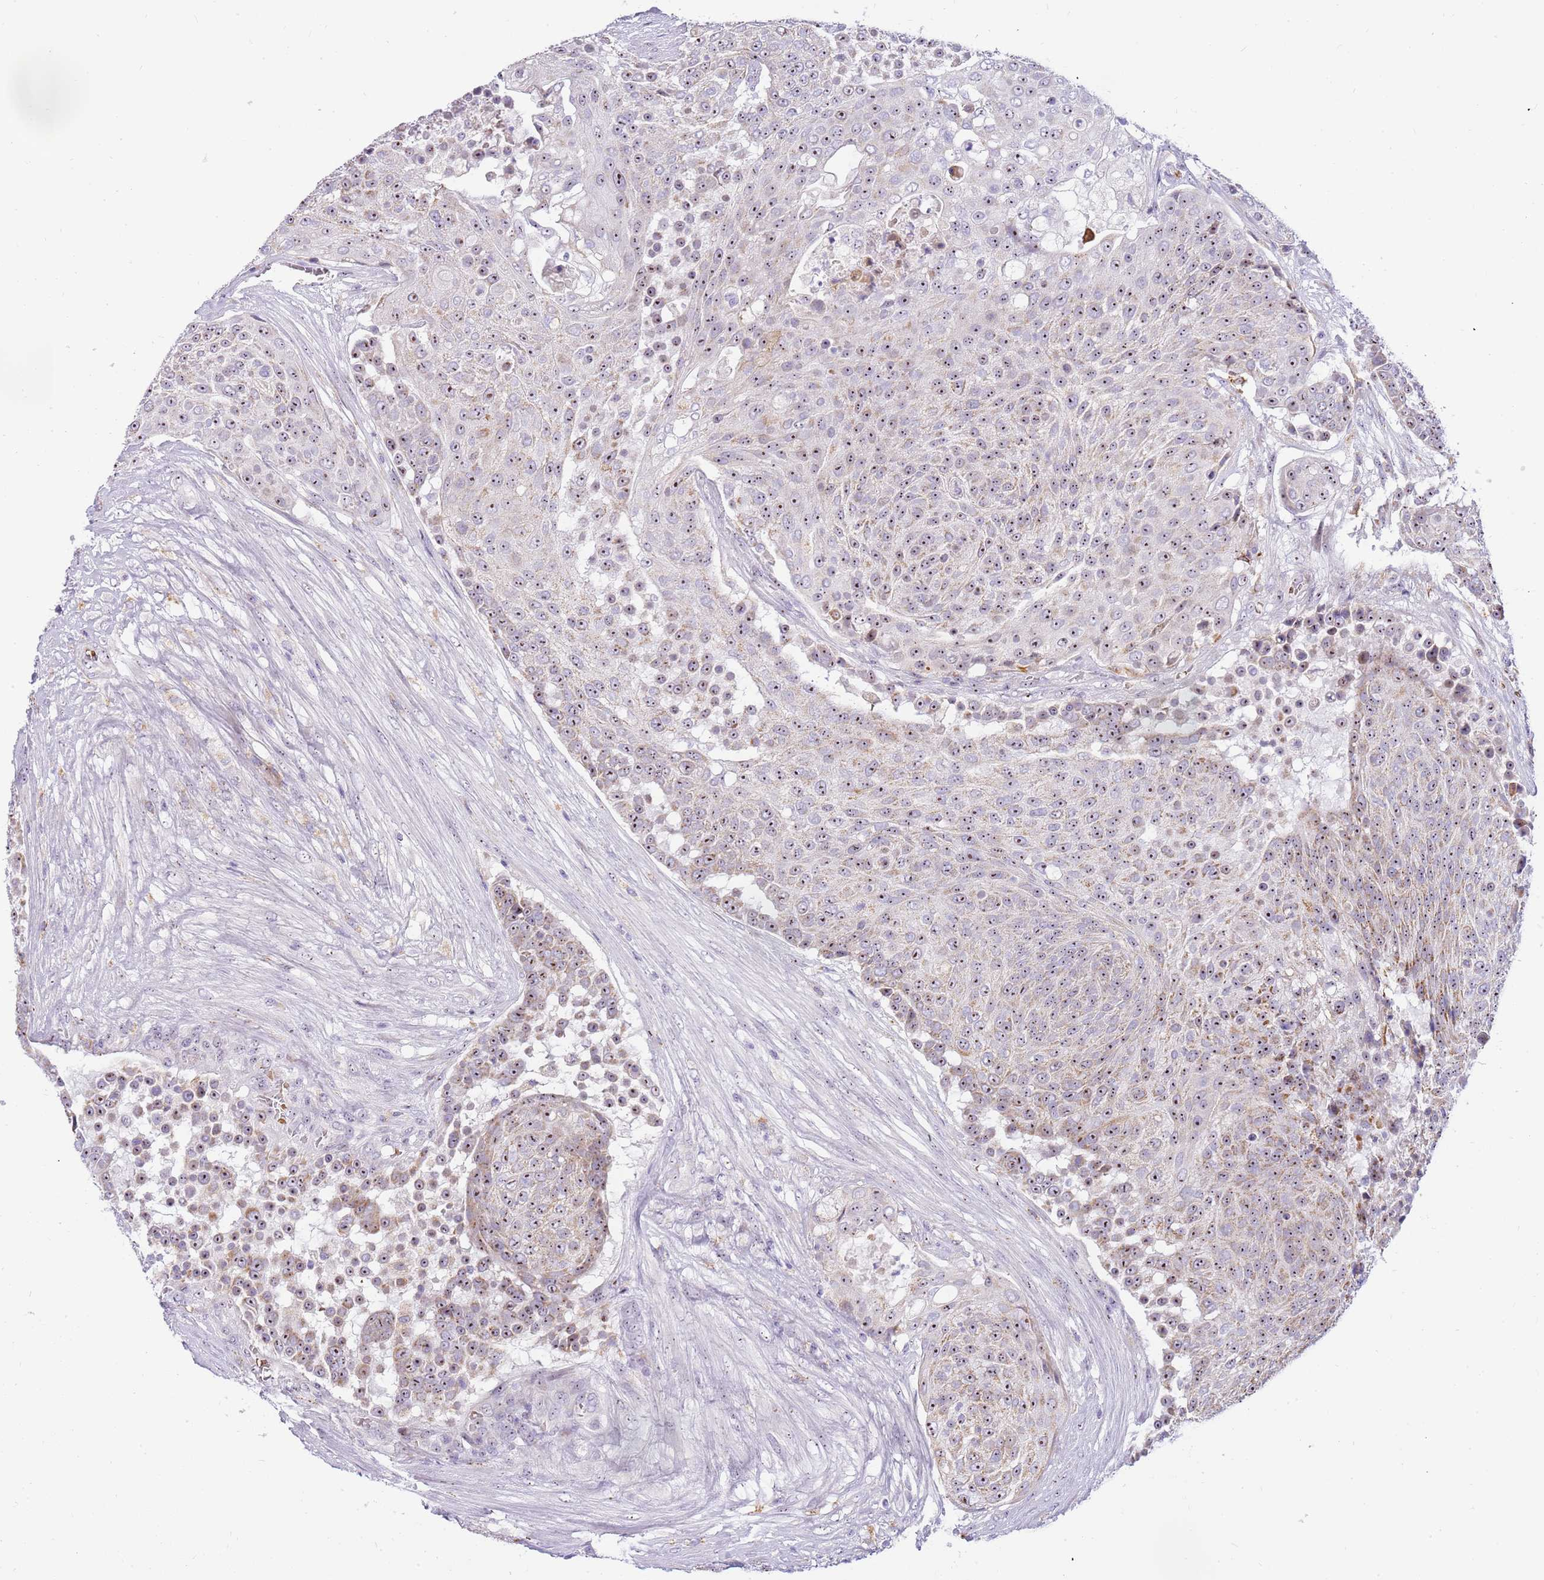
{"staining": {"intensity": "weak", "quantity": ">75%", "location": "cytoplasmic/membranous,nuclear"}, "tissue": "urothelial cancer", "cell_type": "Tumor cells", "image_type": "cancer", "snomed": [{"axis": "morphology", "description": "Urothelial carcinoma, High grade"}, {"axis": "topography", "description": "Urinary bladder"}], "caption": "Protein staining exhibits weak cytoplasmic/membranous and nuclear positivity in about >75% of tumor cells in urothelial cancer.", "gene": "DNAJA3", "patient": {"sex": "female", "age": 63}}